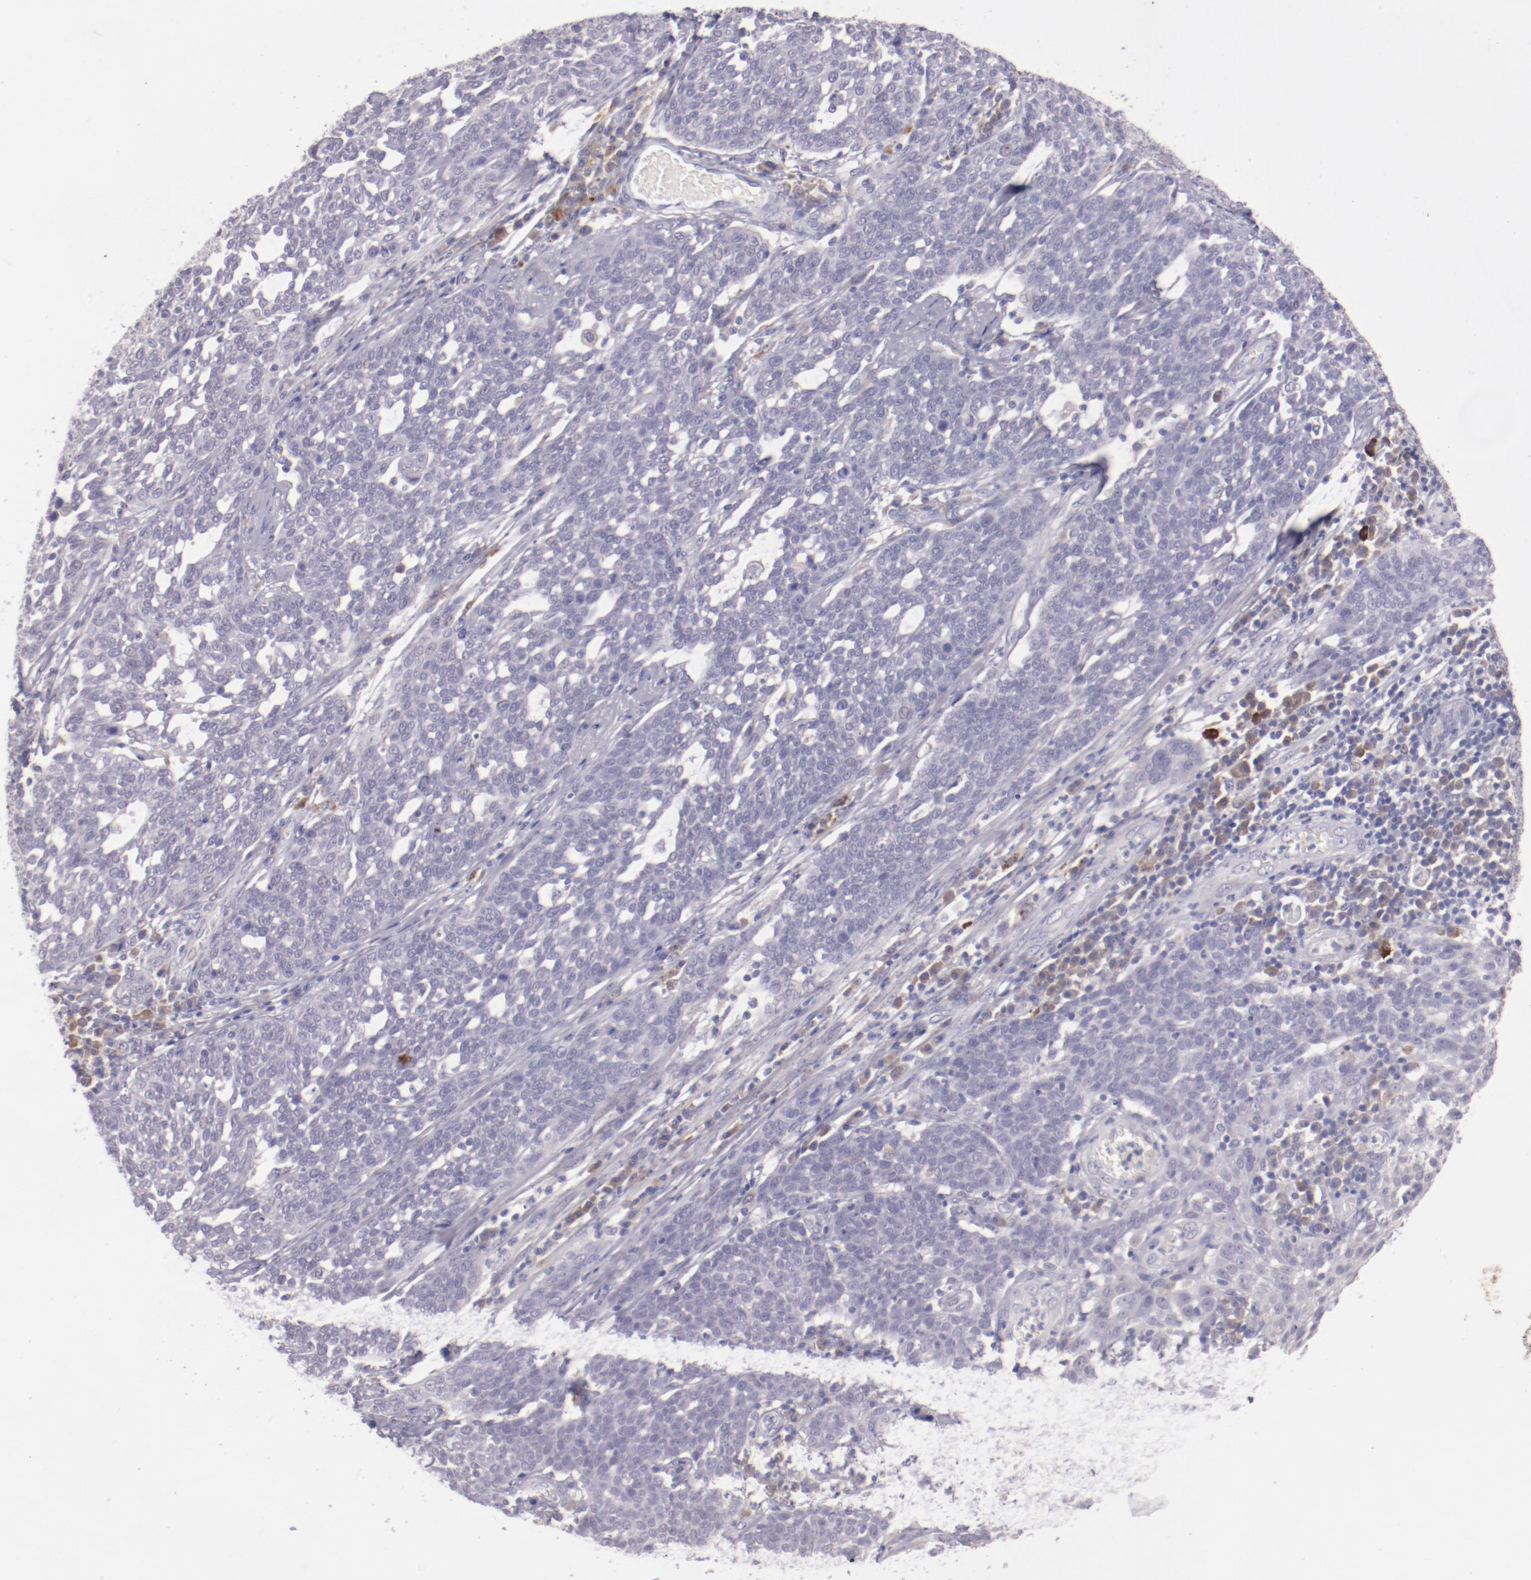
{"staining": {"intensity": "negative", "quantity": "none", "location": "none"}, "tissue": "cervical cancer", "cell_type": "Tumor cells", "image_type": "cancer", "snomed": [{"axis": "morphology", "description": "Squamous cell carcinoma, NOS"}, {"axis": "topography", "description": "Cervix"}], "caption": "Immunohistochemistry (IHC) image of human cervical squamous cell carcinoma stained for a protein (brown), which exhibits no staining in tumor cells.", "gene": "TRAF3", "patient": {"sex": "female", "age": 34}}